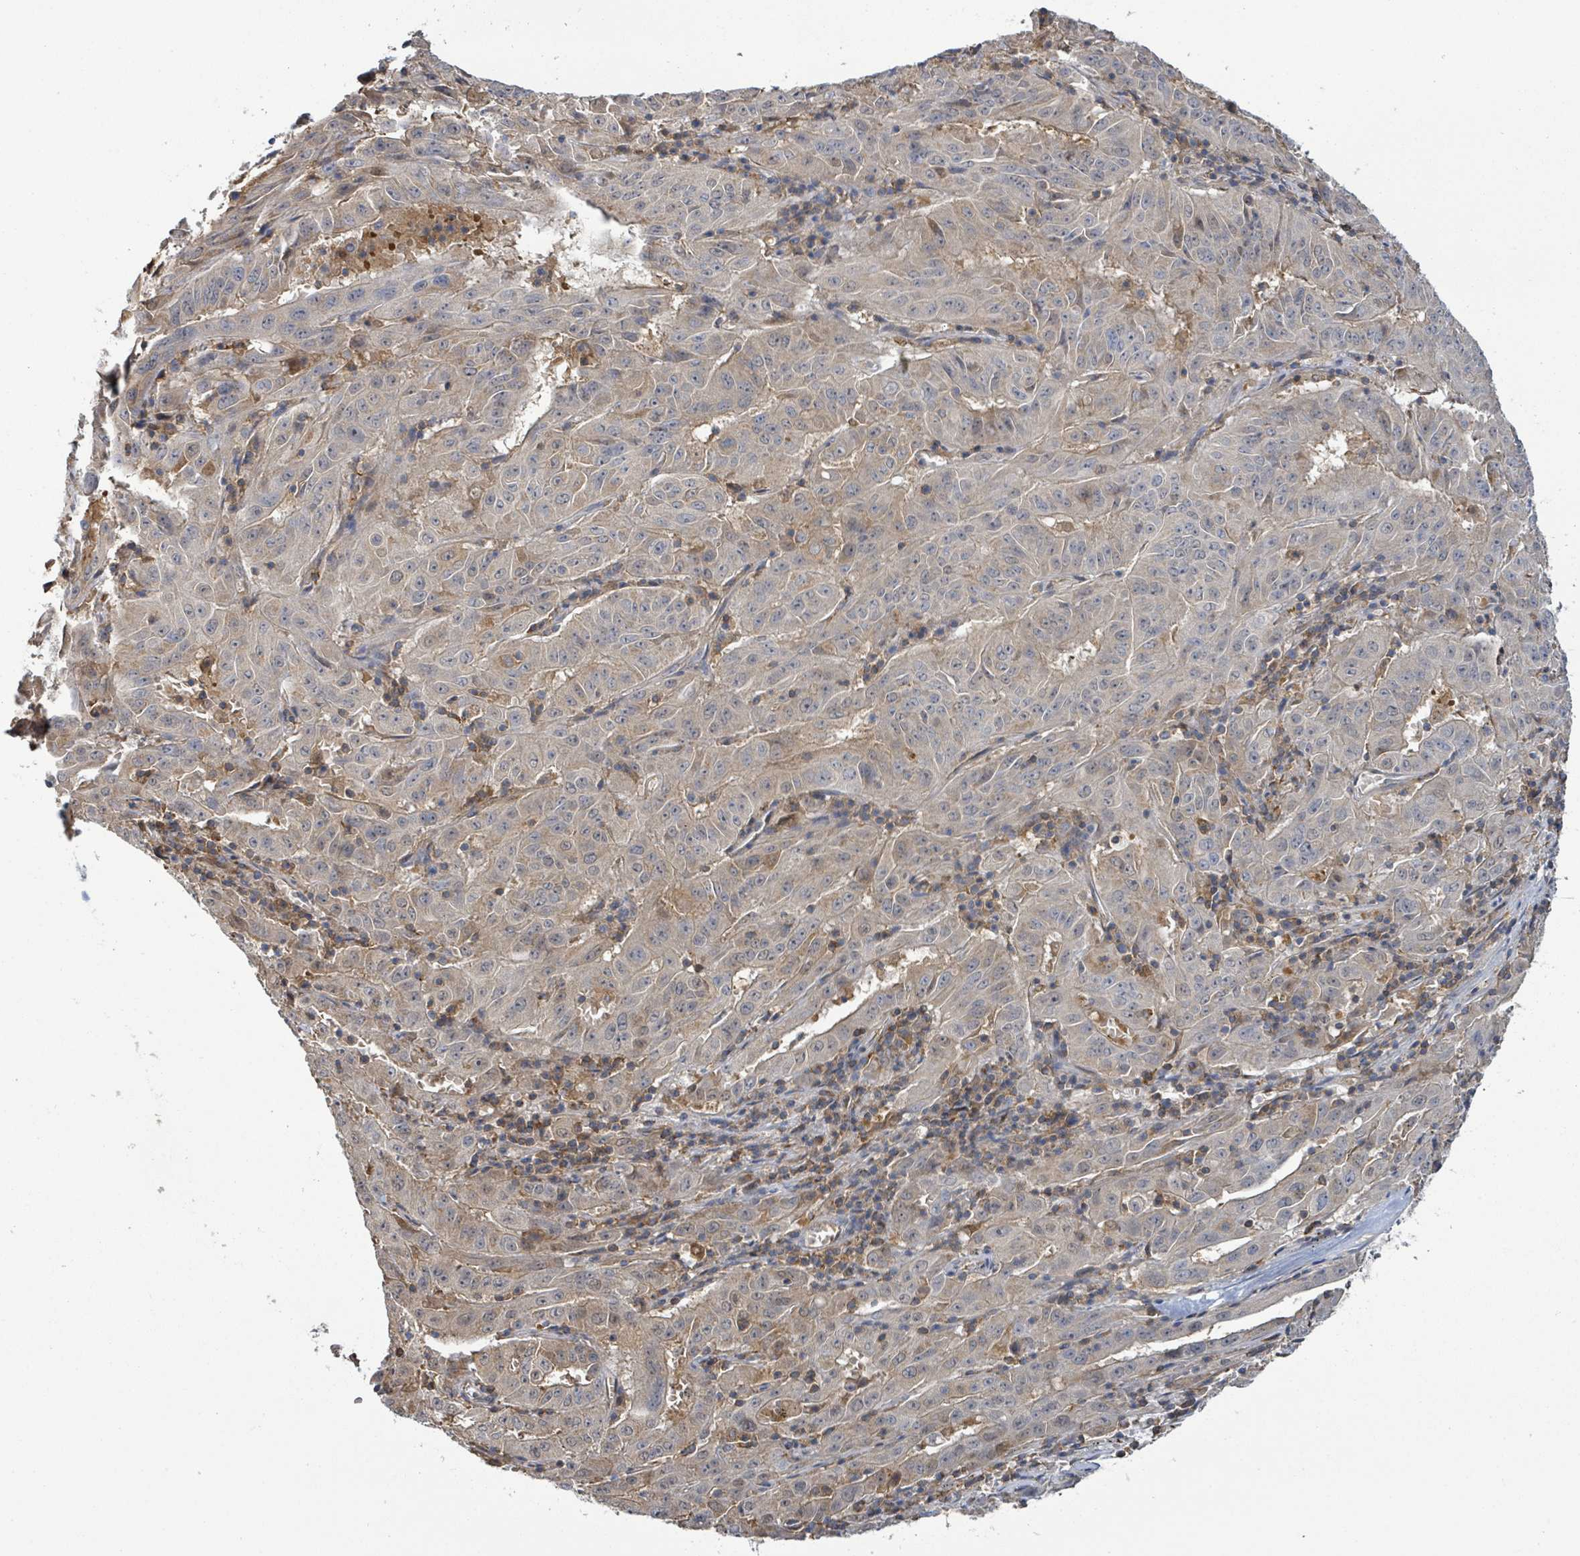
{"staining": {"intensity": "weak", "quantity": "<25%", "location": "cytoplasmic/membranous"}, "tissue": "pancreatic cancer", "cell_type": "Tumor cells", "image_type": "cancer", "snomed": [{"axis": "morphology", "description": "Adenocarcinoma, NOS"}, {"axis": "topography", "description": "Pancreas"}], "caption": "The image exhibits no significant staining in tumor cells of adenocarcinoma (pancreatic).", "gene": "PGAM1", "patient": {"sex": "male", "age": 63}}